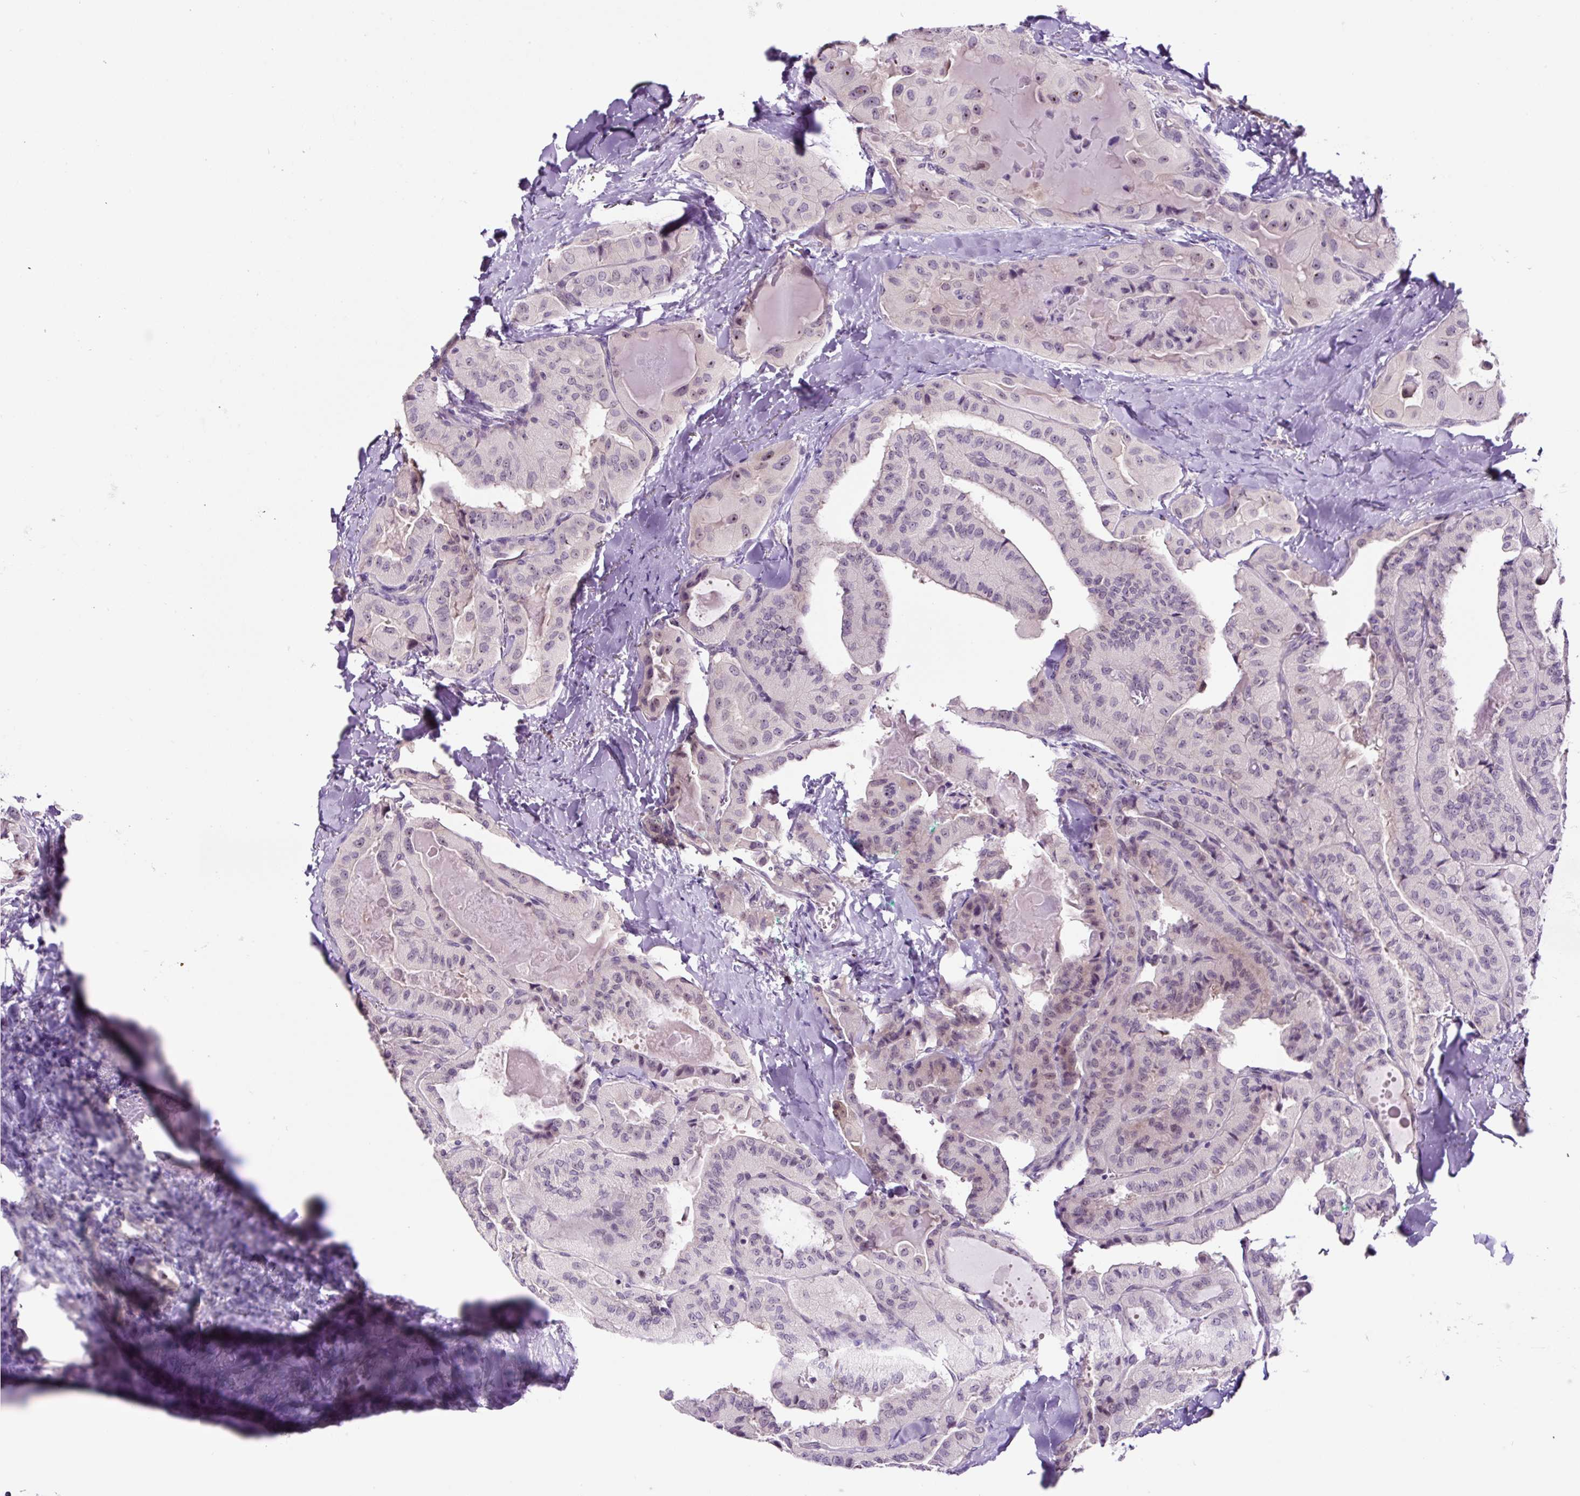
{"staining": {"intensity": "negative", "quantity": "none", "location": "none"}, "tissue": "thyroid cancer", "cell_type": "Tumor cells", "image_type": "cancer", "snomed": [{"axis": "morphology", "description": "Normal tissue, NOS"}, {"axis": "morphology", "description": "Papillary adenocarcinoma, NOS"}, {"axis": "topography", "description": "Thyroid gland"}], "caption": "High magnification brightfield microscopy of thyroid papillary adenocarcinoma stained with DAB (brown) and counterstained with hematoxylin (blue): tumor cells show no significant staining.", "gene": "NOM1", "patient": {"sex": "female", "age": 59}}